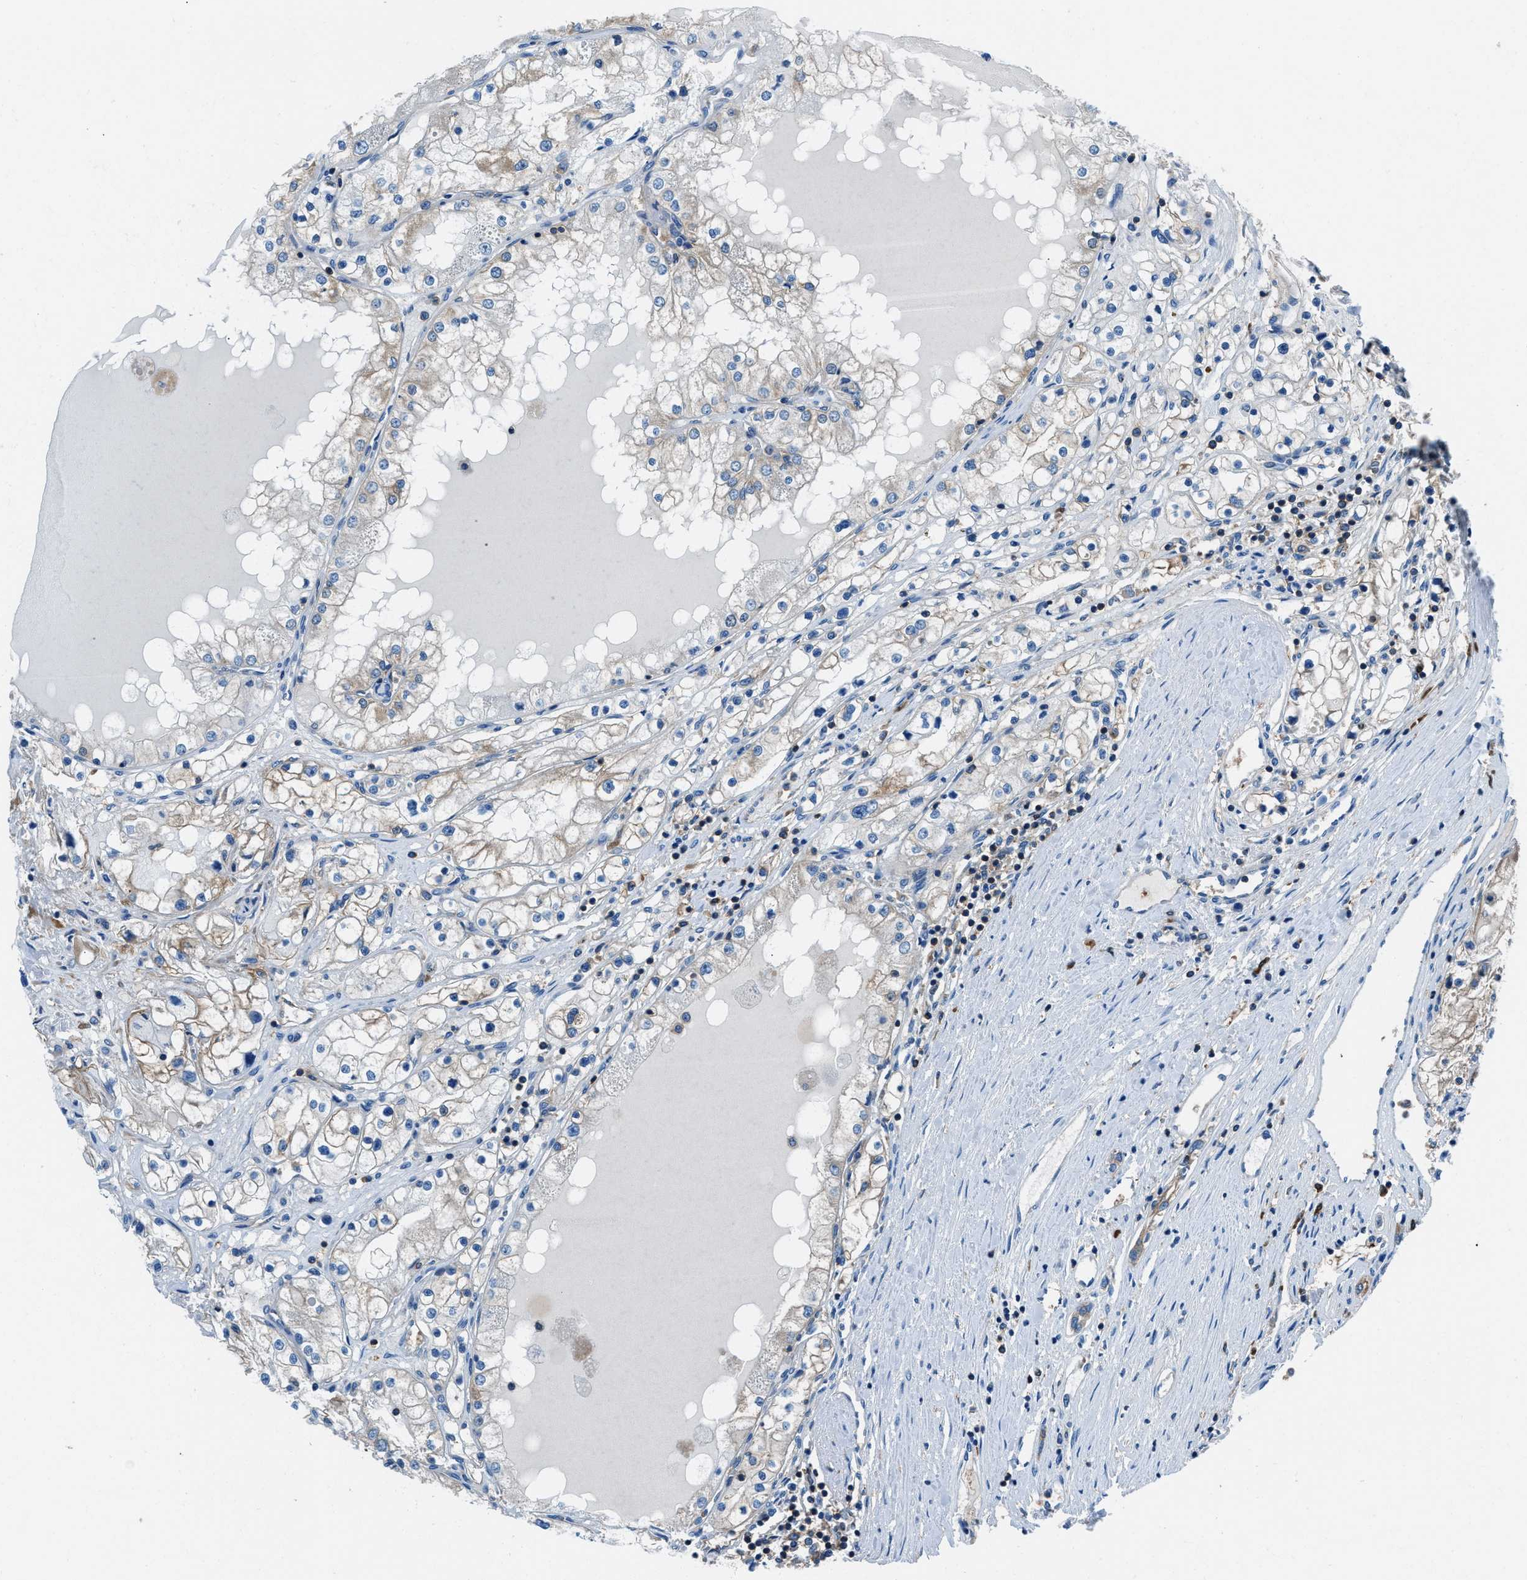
{"staining": {"intensity": "moderate", "quantity": "<25%", "location": "cytoplasmic/membranous"}, "tissue": "renal cancer", "cell_type": "Tumor cells", "image_type": "cancer", "snomed": [{"axis": "morphology", "description": "Adenocarcinoma, NOS"}, {"axis": "topography", "description": "Kidney"}], "caption": "Immunohistochemistry (IHC) photomicrograph of adenocarcinoma (renal) stained for a protein (brown), which displays low levels of moderate cytoplasmic/membranous expression in approximately <25% of tumor cells.", "gene": "SARS1", "patient": {"sex": "male", "age": 68}}